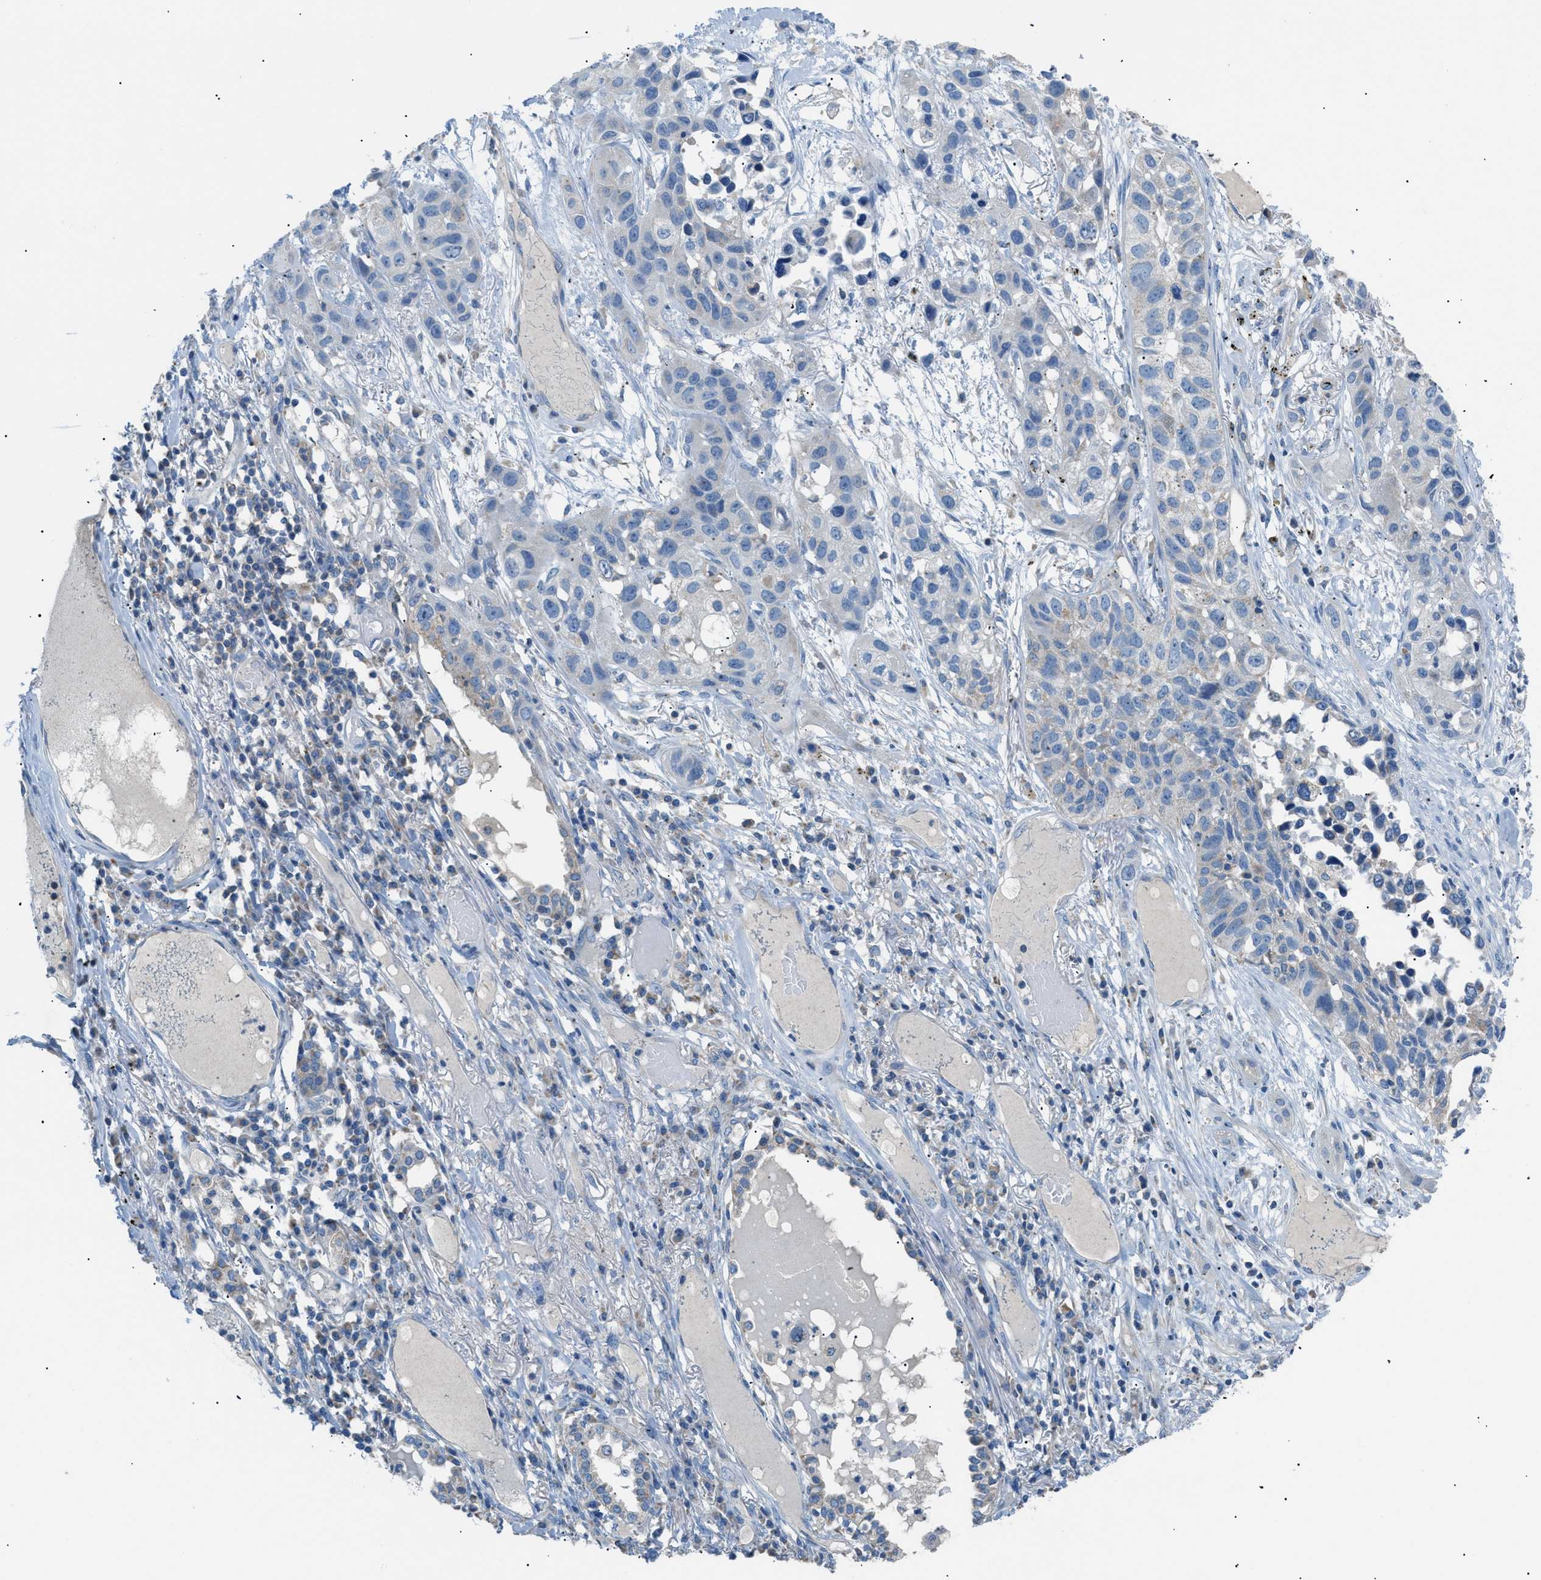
{"staining": {"intensity": "negative", "quantity": "none", "location": "none"}, "tissue": "lung cancer", "cell_type": "Tumor cells", "image_type": "cancer", "snomed": [{"axis": "morphology", "description": "Squamous cell carcinoma, NOS"}, {"axis": "topography", "description": "Lung"}], "caption": "Immunohistochemistry (IHC) micrograph of neoplastic tissue: lung squamous cell carcinoma stained with DAB (3,3'-diaminobenzidine) demonstrates no significant protein positivity in tumor cells.", "gene": "ILDR1", "patient": {"sex": "male", "age": 71}}